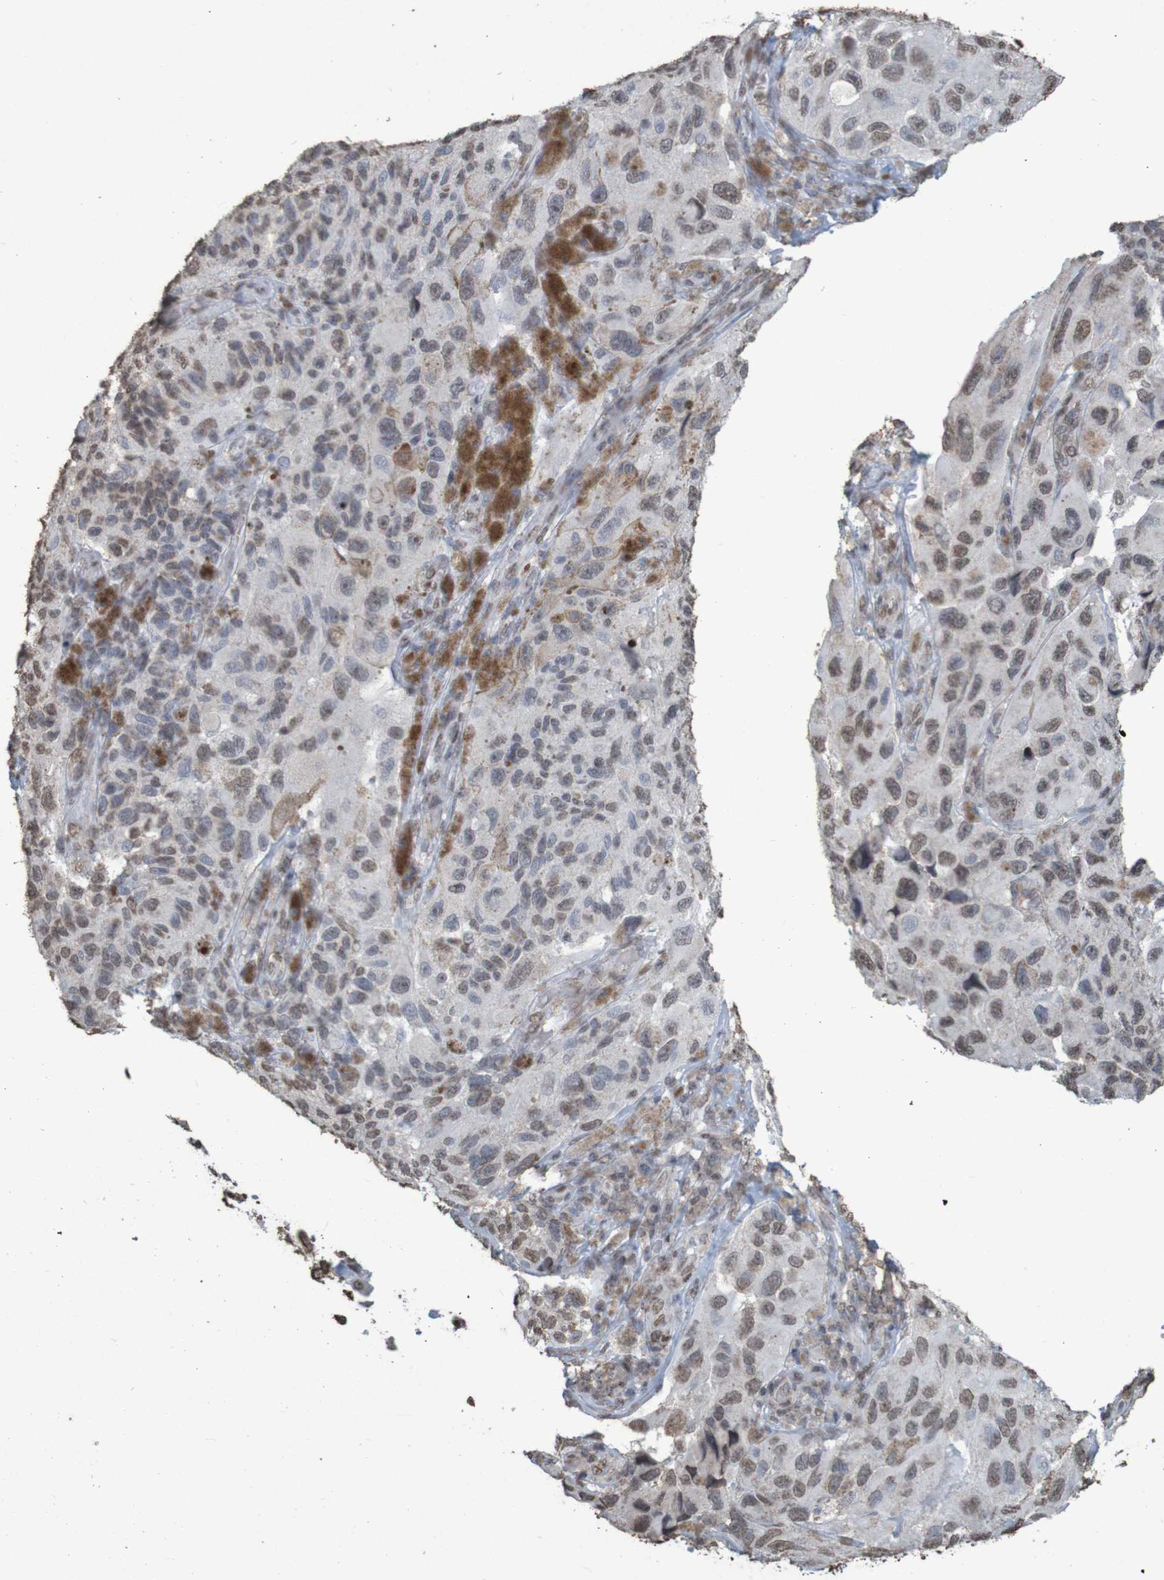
{"staining": {"intensity": "weak", "quantity": ">75%", "location": "nuclear"}, "tissue": "melanoma", "cell_type": "Tumor cells", "image_type": "cancer", "snomed": [{"axis": "morphology", "description": "Malignant melanoma, NOS"}, {"axis": "topography", "description": "Skin"}], "caption": "Melanoma tissue shows weak nuclear expression in approximately >75% of tumor cells, visualized by immunohistochemistry.", "gene": "GFI1", "patient": {"sex": "female", "age": 73}}